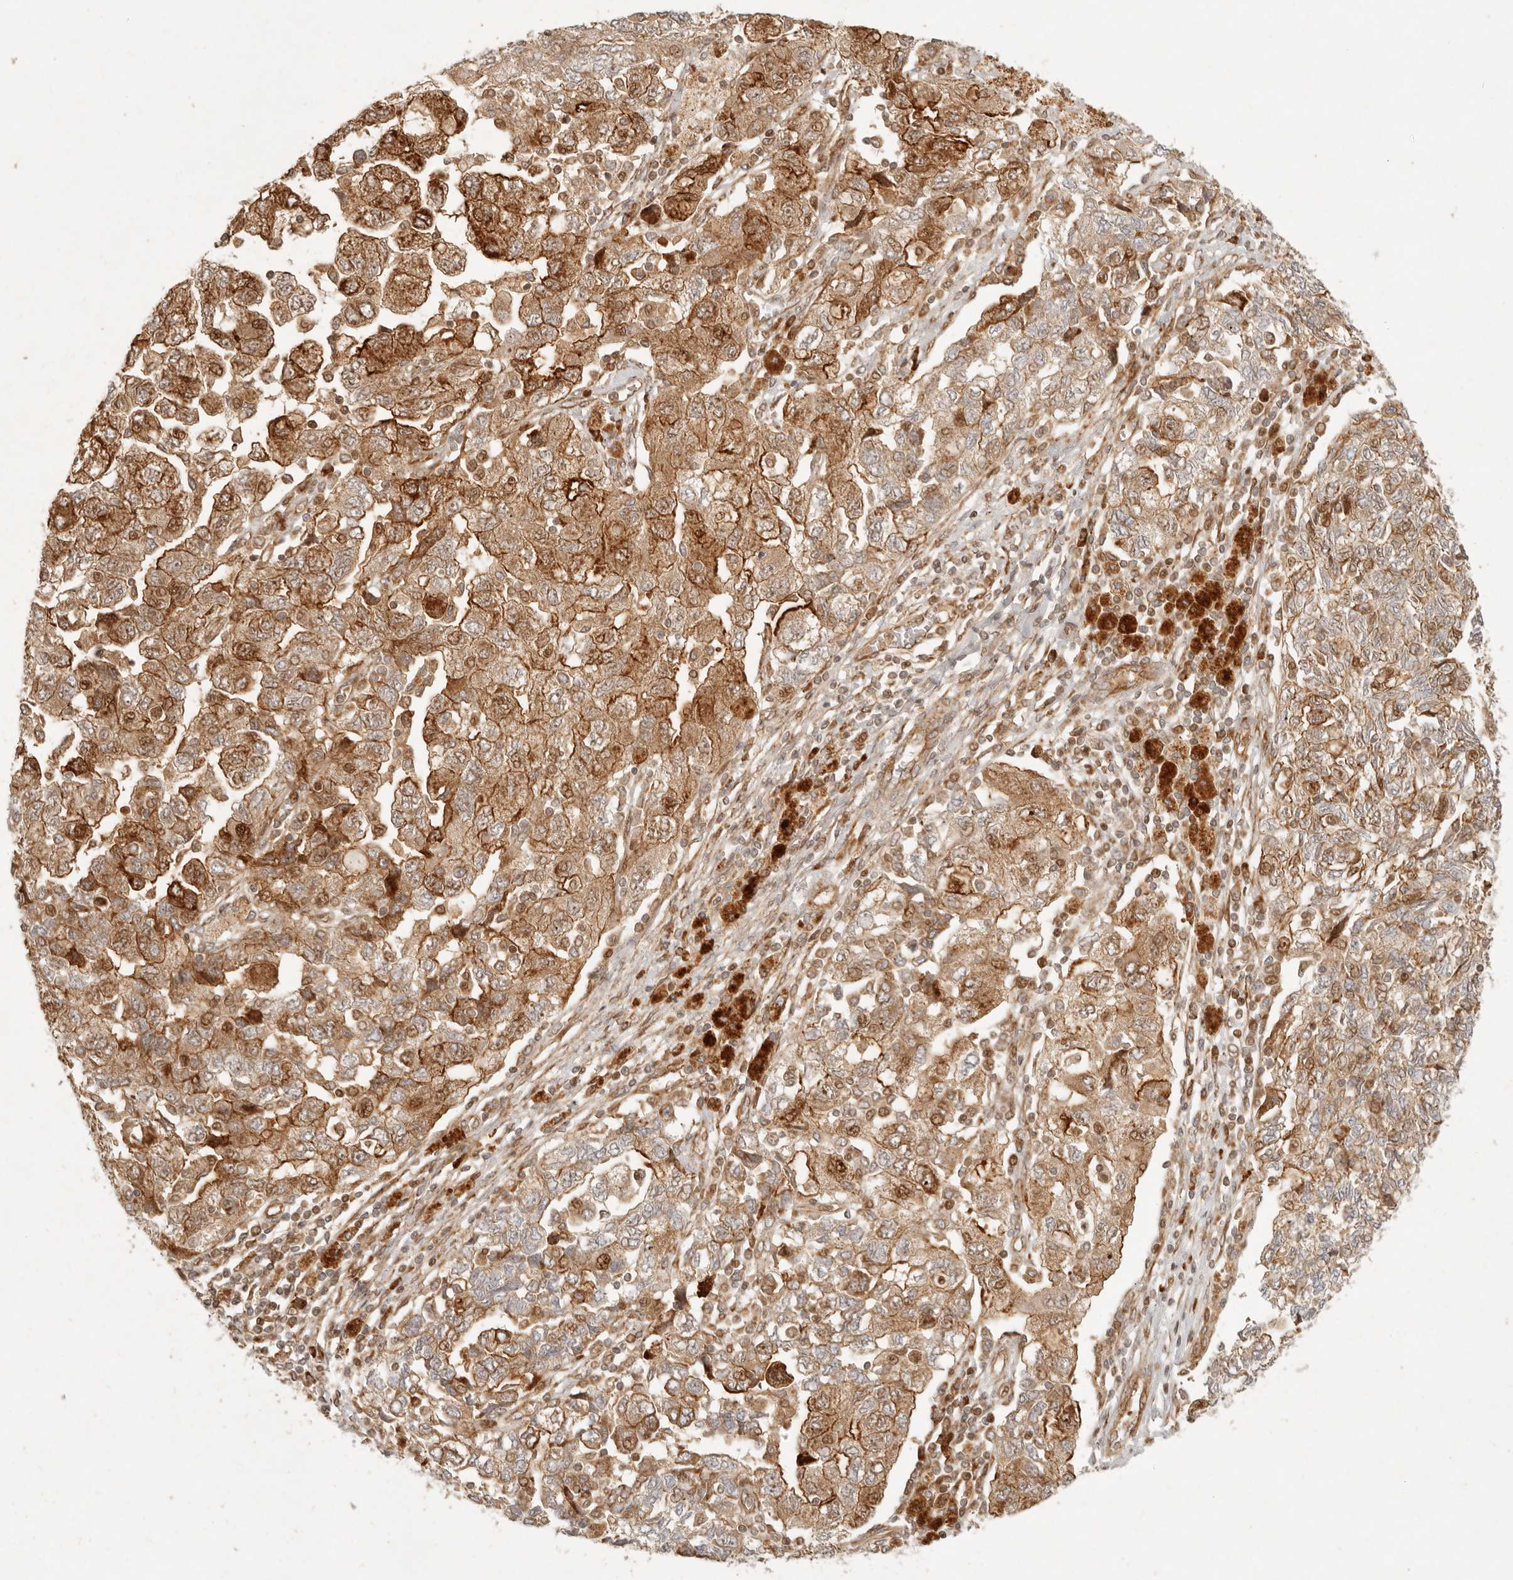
{"staining": {"intensity": "moderate", "quantity": ">75%", "location": "cytoplasmic/membranous,nuclear"}, "tissue": "ovarian cancer", "cell_type": "Tumor cells", "image_type": "cancer", "snomed": [{"axis": "morphology", "description": "Carcinoma, NOS"}, {"axis": "morphology", "description": "Cystadenocarcinoma, serous, NOS"}, {"axis": "topography", "description": "Ovary"}], "caption": "This histopathology image demonstrates immunohistochemistry (IHC) staining of human ovarian carcinoma, with medium moderate cytoplasmic/membranous and nuclear expression in about >75% of tumor cells.", "gene": "KLHL38", "patient": {"sex": "female", "age": 69}}